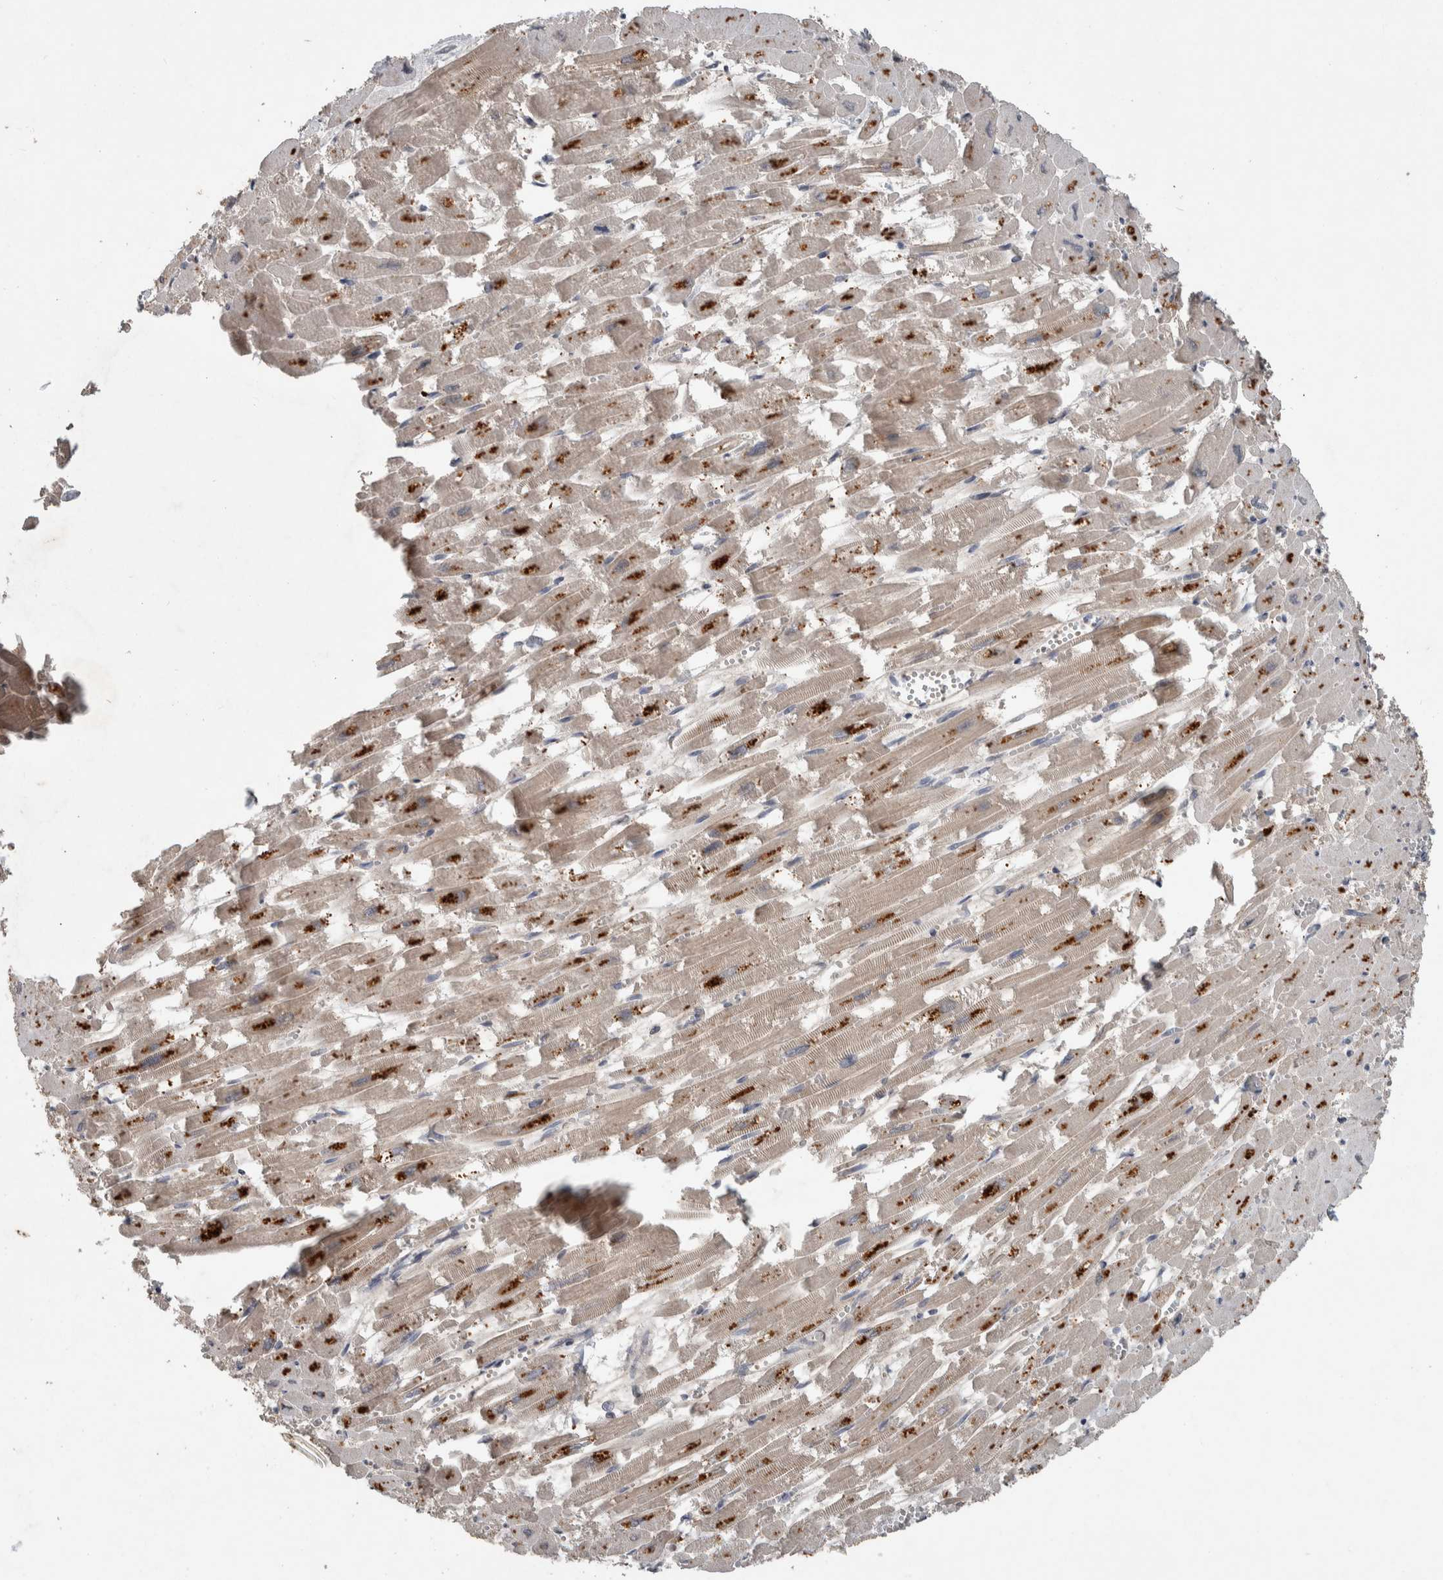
{"staining": {"intensity": "weak", "quantity": "<25%", "location": "cytoplasmic/membranous"}, "tissue": "heart muscle", "cell_type": "Cardiomyocytes", "image_type": "normal", "snomed": [{"axis": "morphology", "description": "Normal tissue, NOS"}, {"axis": "topography", "description": "Heart"}], "caption": "DAB immunohistochemical staining of benign human heart muscle exhibits no significant positivity in cardiomyocytes.", "gene": "CHRM3", "patient": {"sex": "male", "age": 54}}